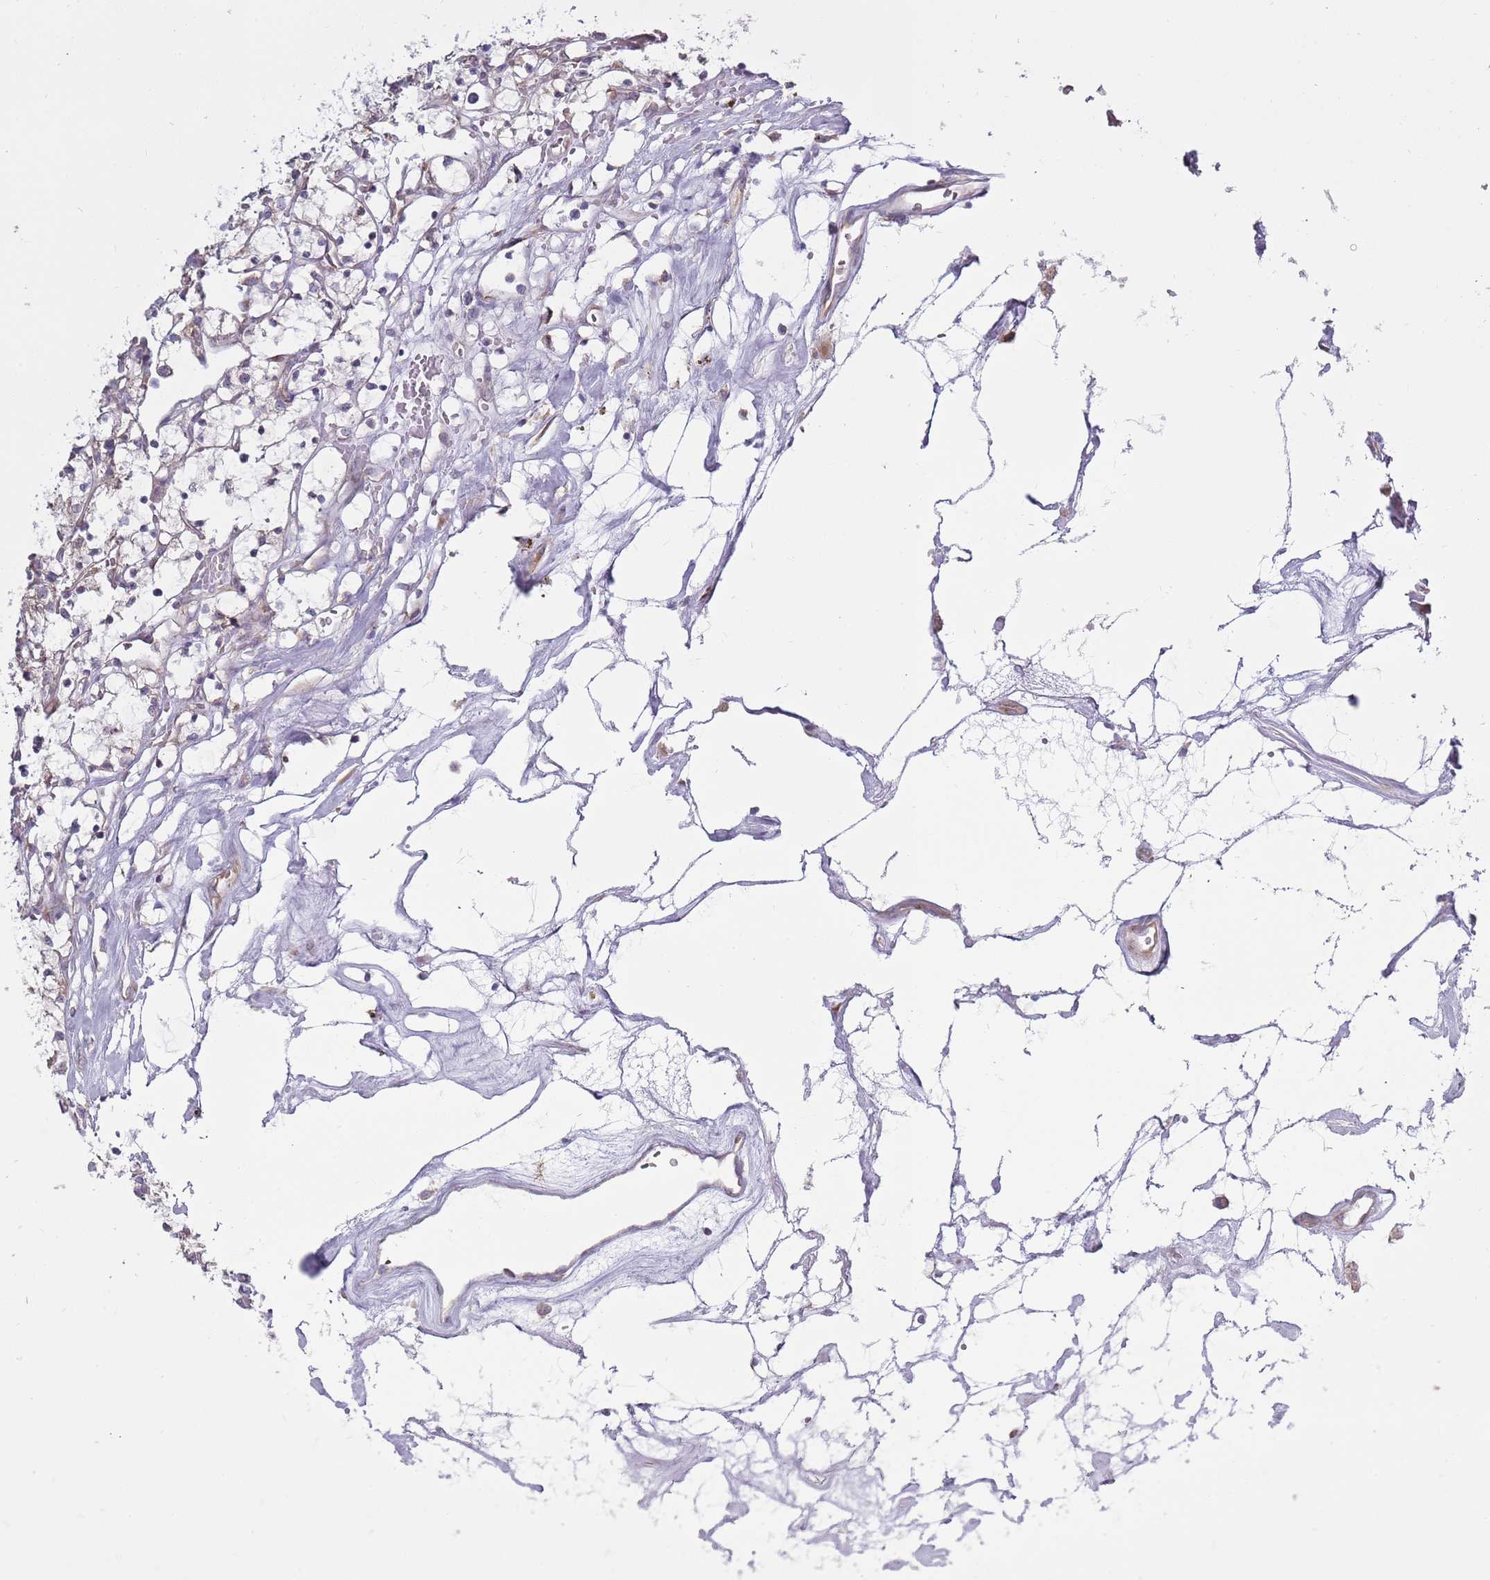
{"staining": {"intensity": "negative", "quantity": "none", "location": "none"}, "tissue": "renal cancer", "cell_type": "Tumor cells", "image_type": "cancer", "snomed": [{"axis": "morphology", "description": "Adenocarcinoma, NOS"}, {"axis": "topography", "description": "Kidney"}], "caption": "This photomicrograph is of renal cancer stained with IHC to label a protein in brown with the nuclei are counter-stained blue. There is no staining in tumor cells.", "gene": "RPL17-C18orf32", "patient": {"sex": "female", "age": 69}}